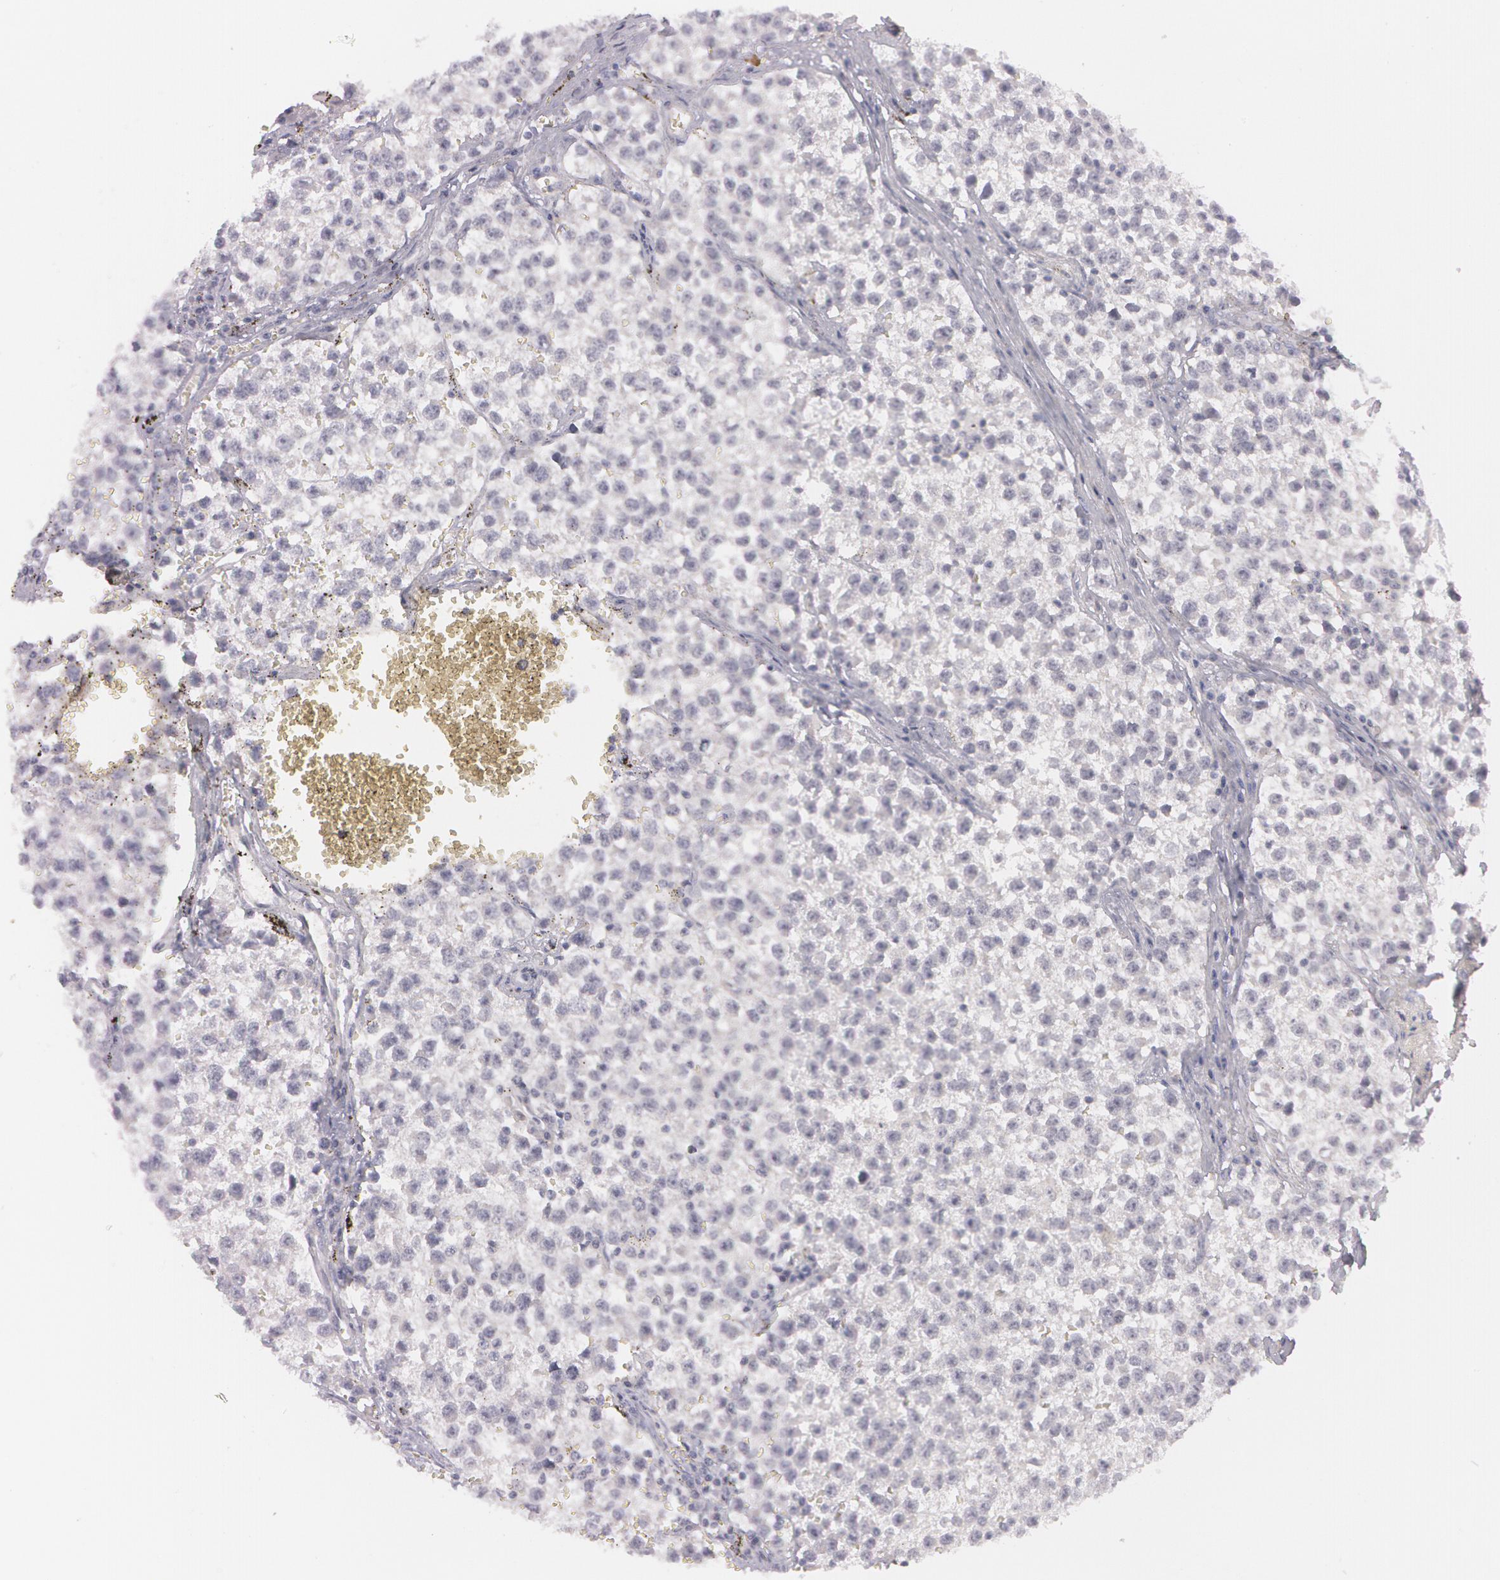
{"staining": {"intensity": "negative", "quantity": "none", "location": "none"}, "tissue": "testis cancer", "cell_type": "Tumor cells", "image_type": "cancer", "snomed": [{"axis": "morphology", "description": "Seminoma, NOS"}, {"axis": "topography", "description": "Testis"}], "caption": "Immunohistochemistry (IHC) of human testis cancer (seminoma) reveals no staining in tumor cells. Nuclei are stained in blue.", "gene": "IL1RN", "patient": {"sex": "male", "age": 35}}